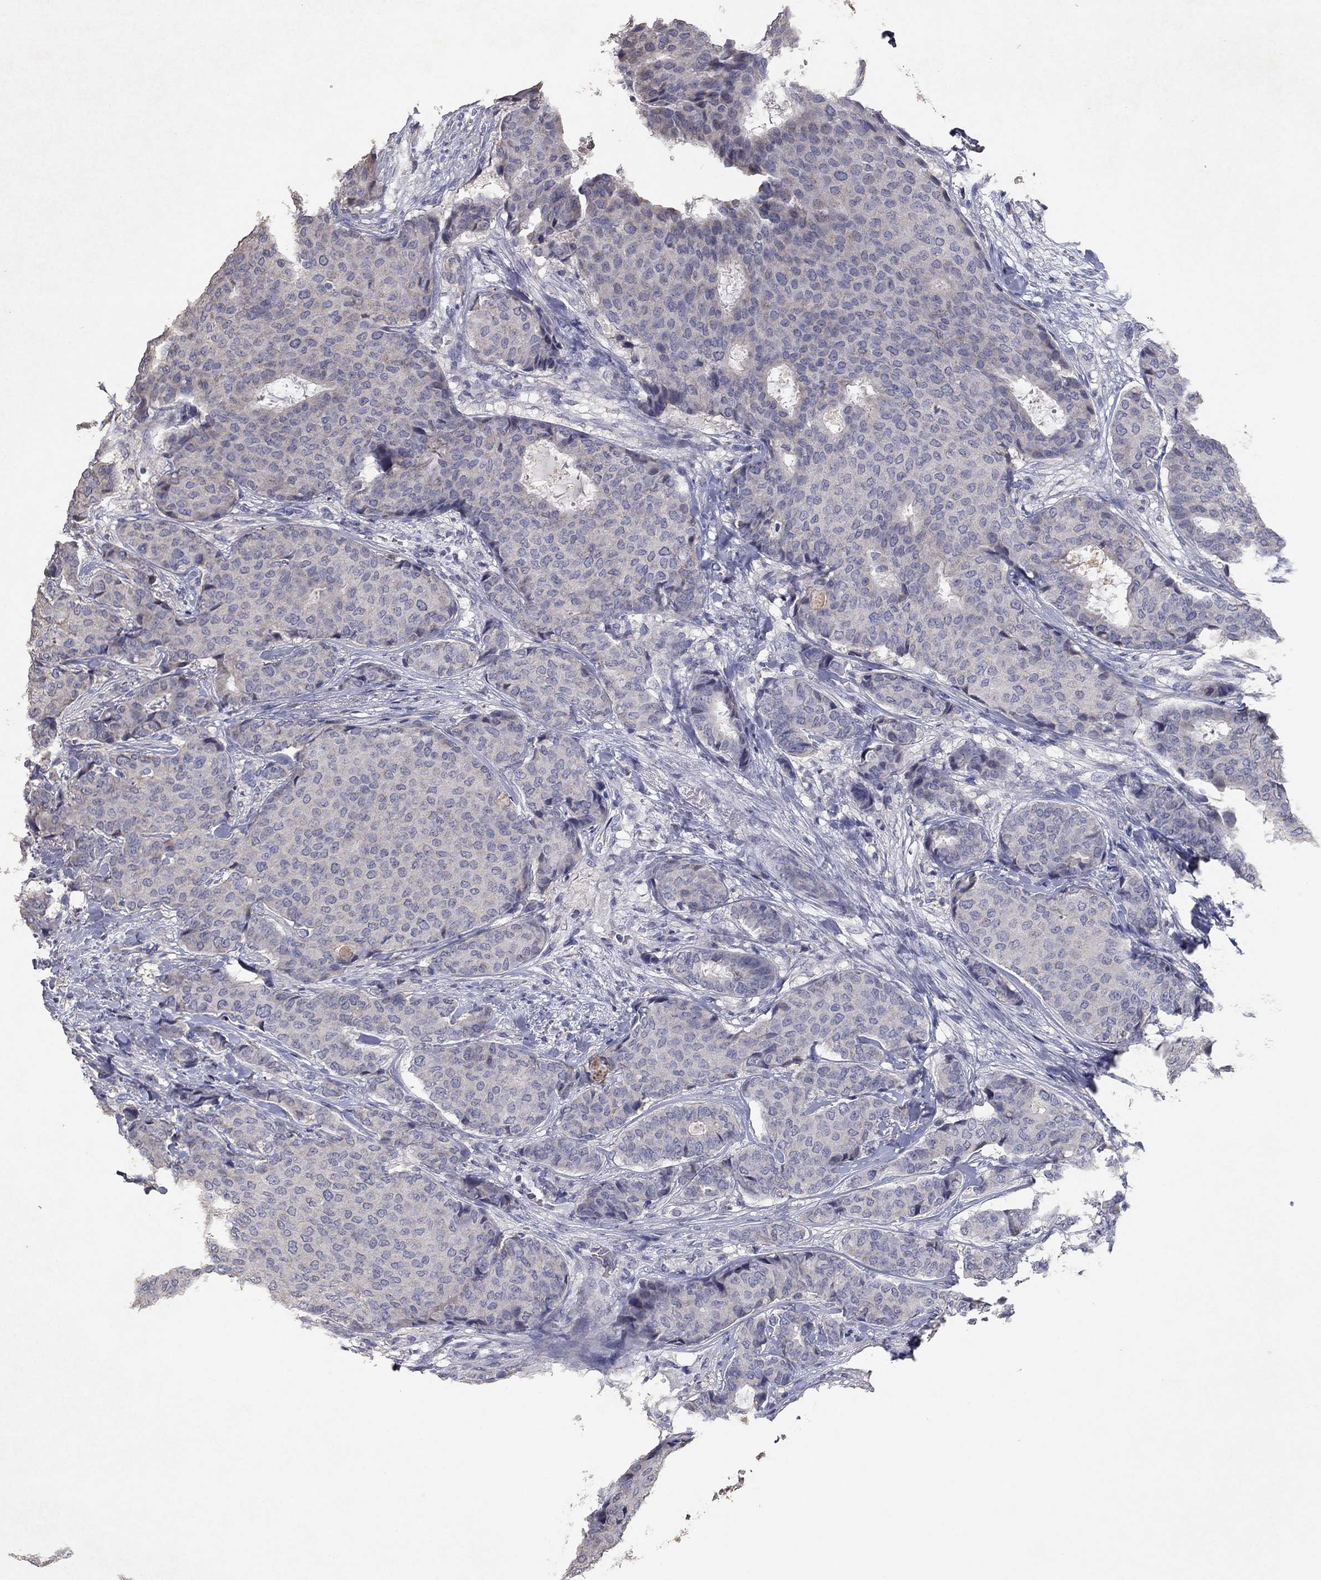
{"staining": {"intensity": "negative", "quantity": "none", "location": "none"}, "tissue": "breast cancer", "cell_type": "Tumor cells", "image_type": "cancer", "snomed": [{"axis": "morphology", "description": "Duct carcinoma"}, {"axis": "topography", "description": "Breast"}], "caption": "This is an immunohistochemistry photomicrograph of breast cancer. There is no expression in tumor cells.", "gene": "PTGDS", "patient": {"sex": "female", "age": 75}}